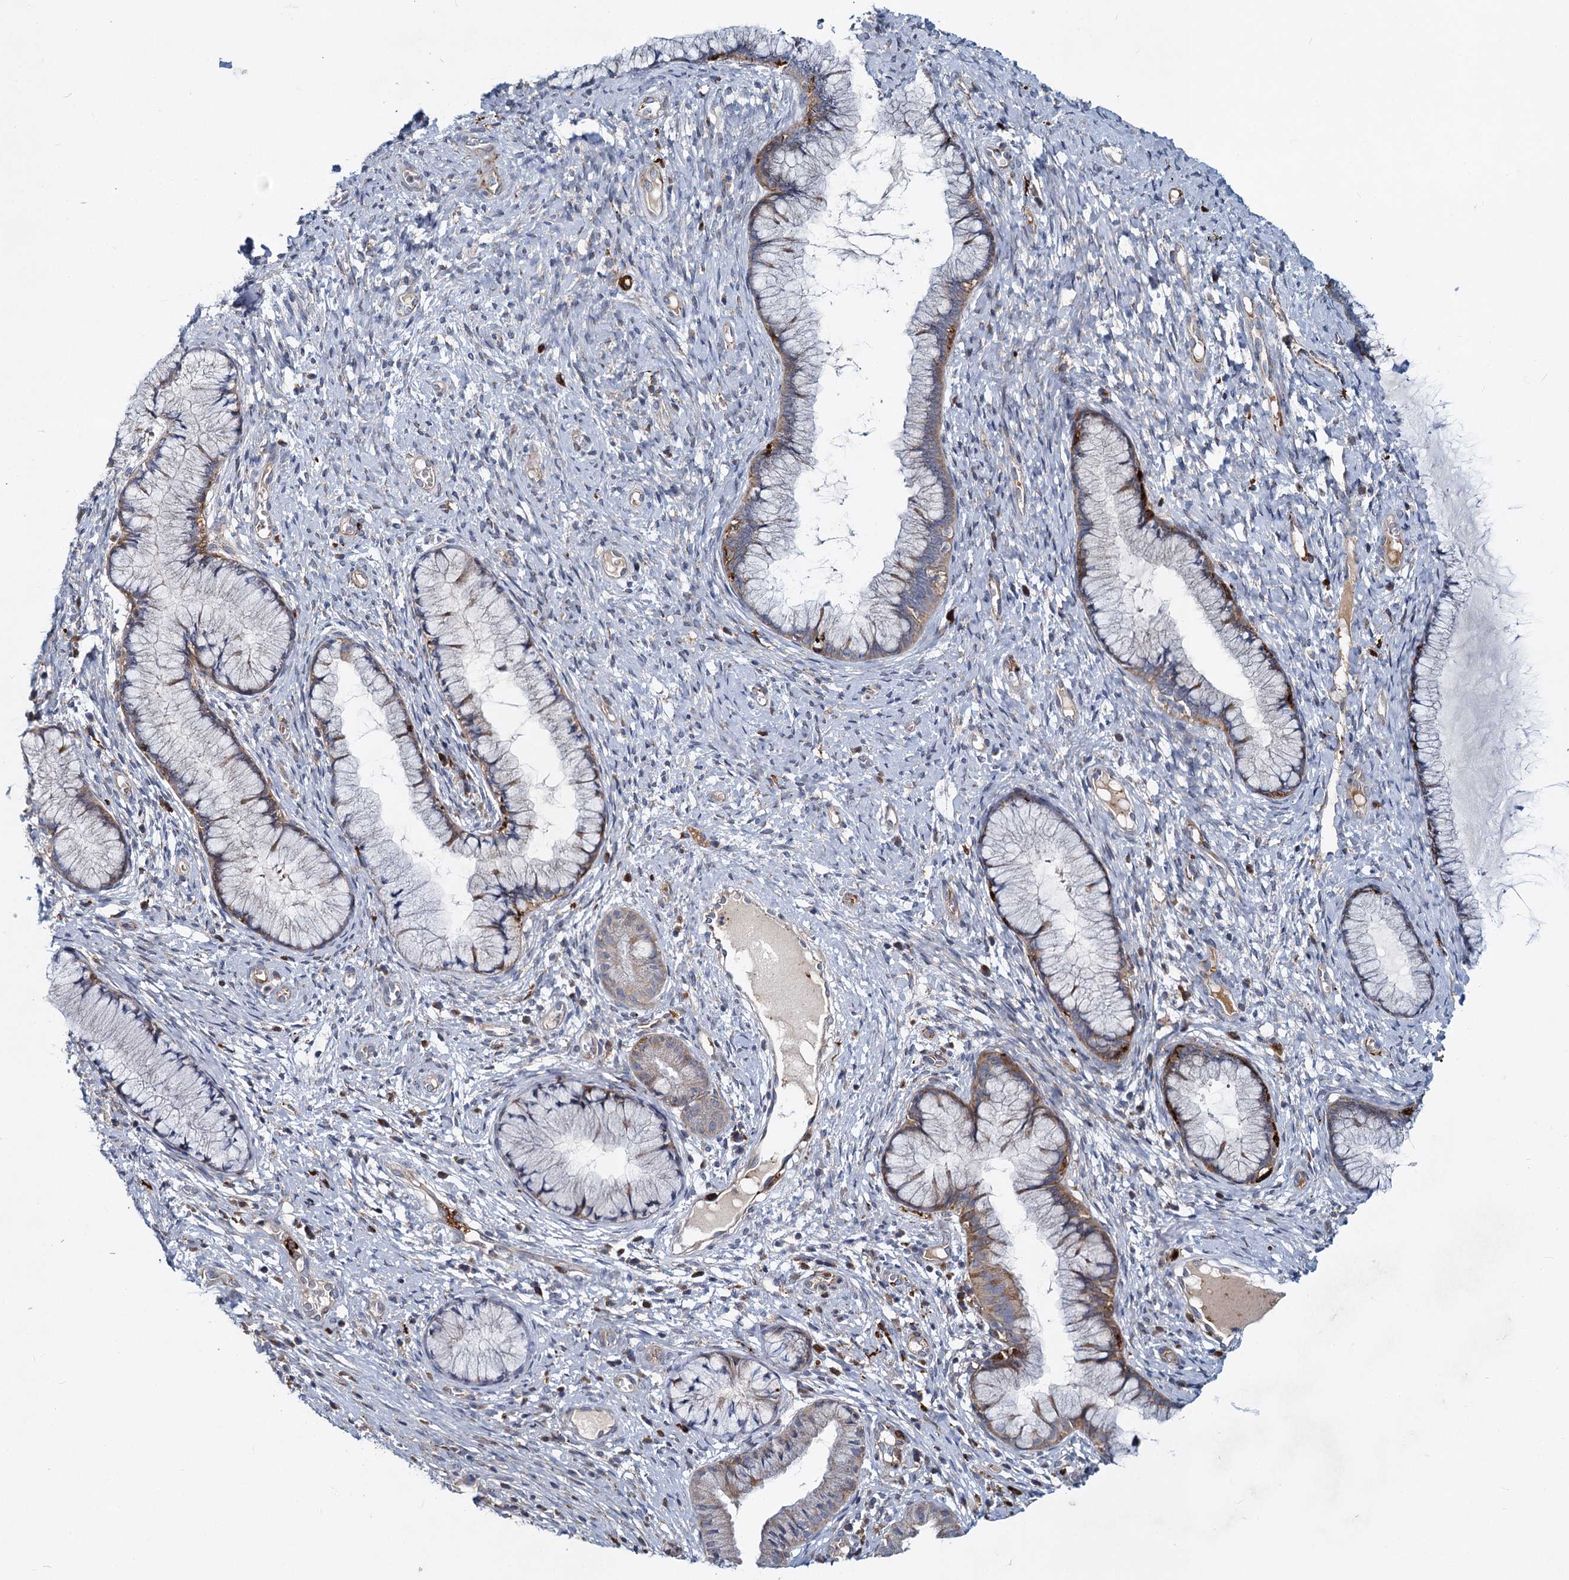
{"staining": {"intensity": "moderate", "quantity": "<25%", "location": "cytoplasmic/membranous"}, "tissue": "cervix", "cell_type": "Glandular cells", "image_type": "normal", "snomed": [{"axis": "morphology", "description": "Normal tissue, NOS"}, {"axis": "topography", "description": "Cervix"}], "caption": "Cervix stained for a protein demonstrates moderate cytoplasmic/membranous positivity in glandular cells. The staining was performed using DAB (3,3'-diaminobenzidine), with brown indicating positive protein expression. Nuclei are stained blue with hematoxylin.", "gene": "DCUN1D2", "patient": {"sex": "female", "age": 42}}